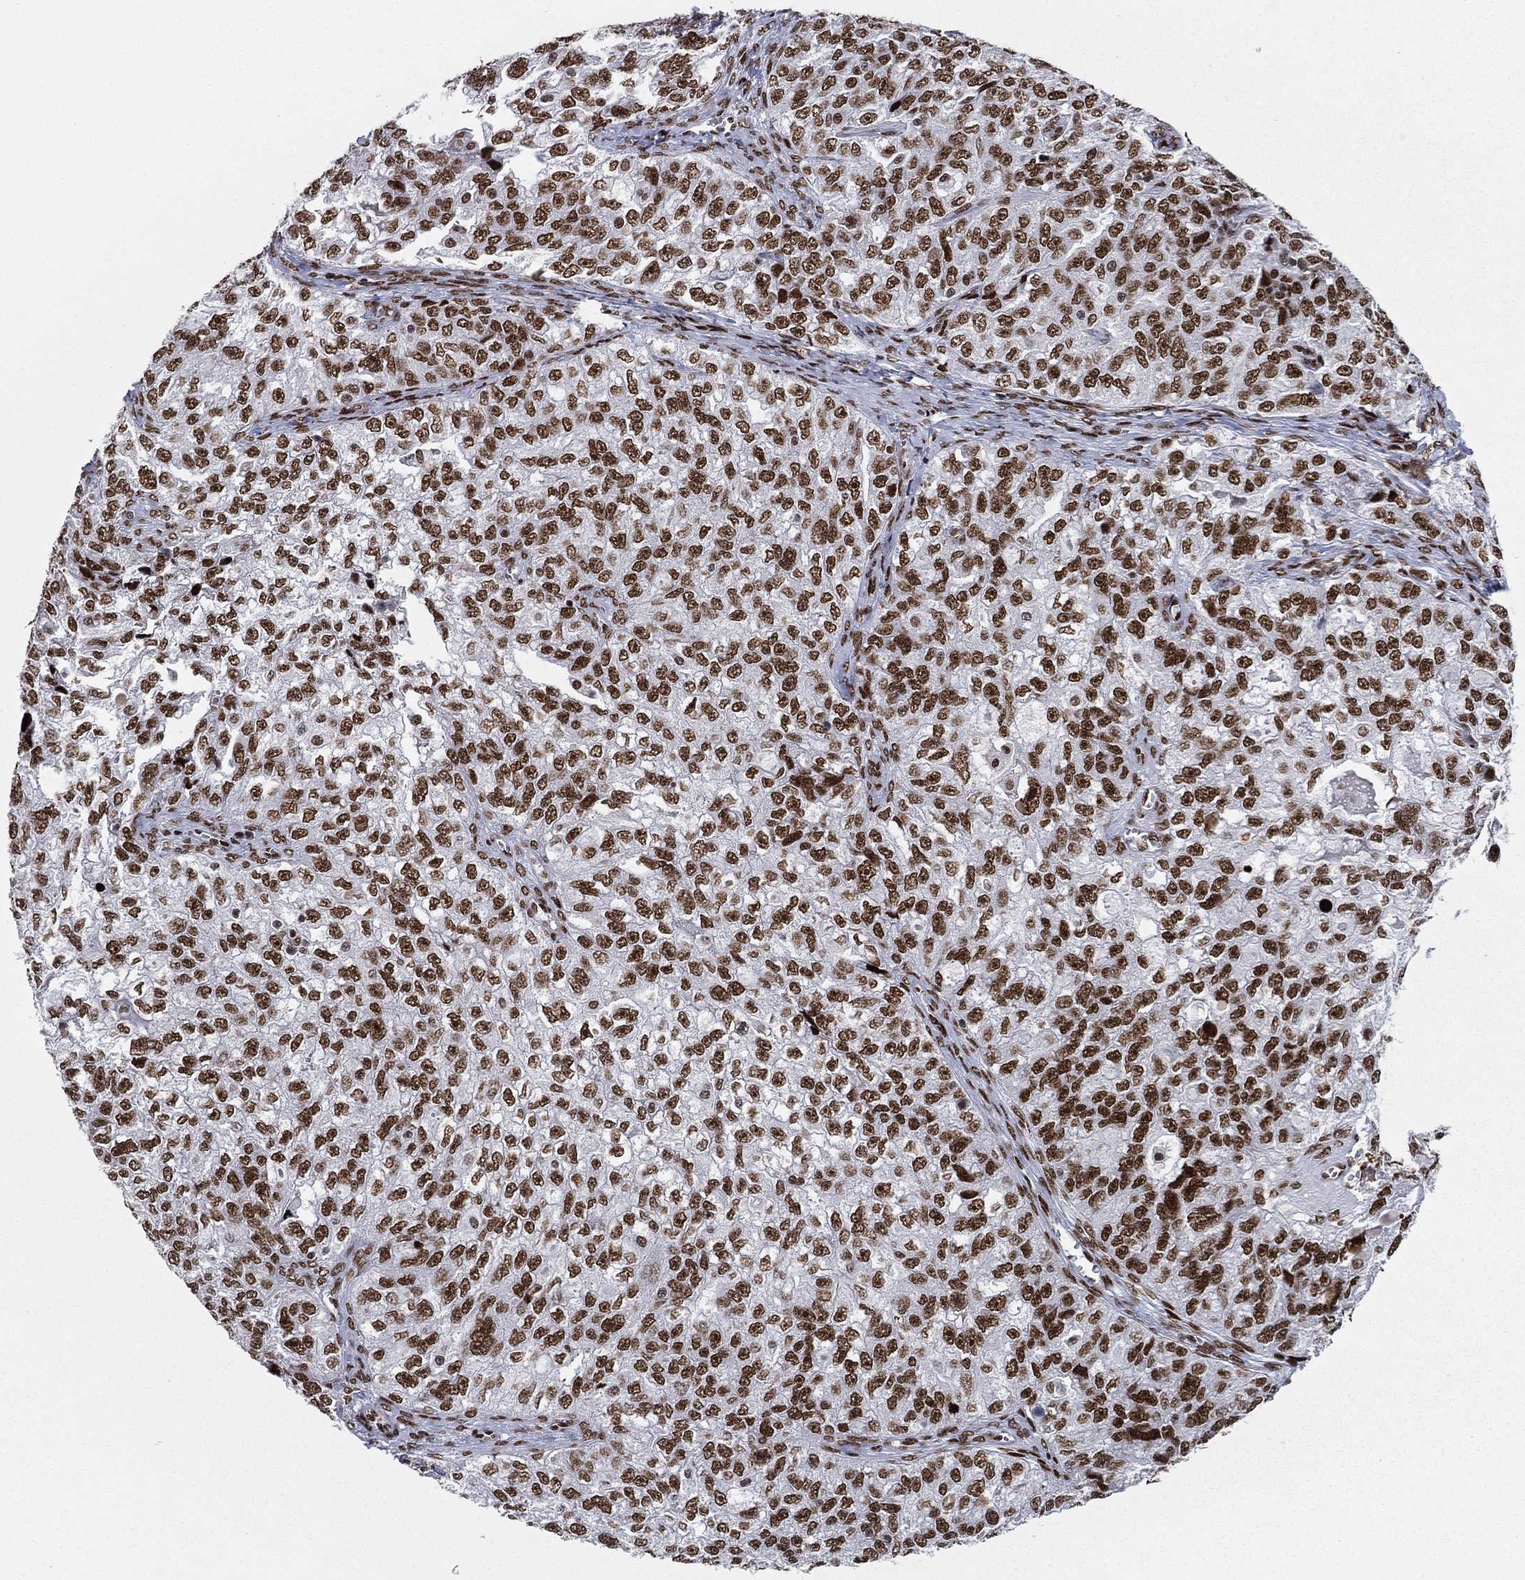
{"staining": {"intensity": "strong", "quantity": ">75%", "location": "nuclear"}, "tissue": "ovarian cancer", "cell_type": "Tumor cells", "image_type": "cancer", "snomed": [{"axis": "morphology", "description": "Cystadenocarcinoma, serous, NOS"}, {"axis": "topography", "description": "Ovary"}], "caption": "Ovarian cancer (serous cystadenocarcinoma) tissue exhibits strong nuclear positivity in approximately >75% of tumor cells", "gene": "RTF1", "patient": {"sex": "female", "age": 51}}